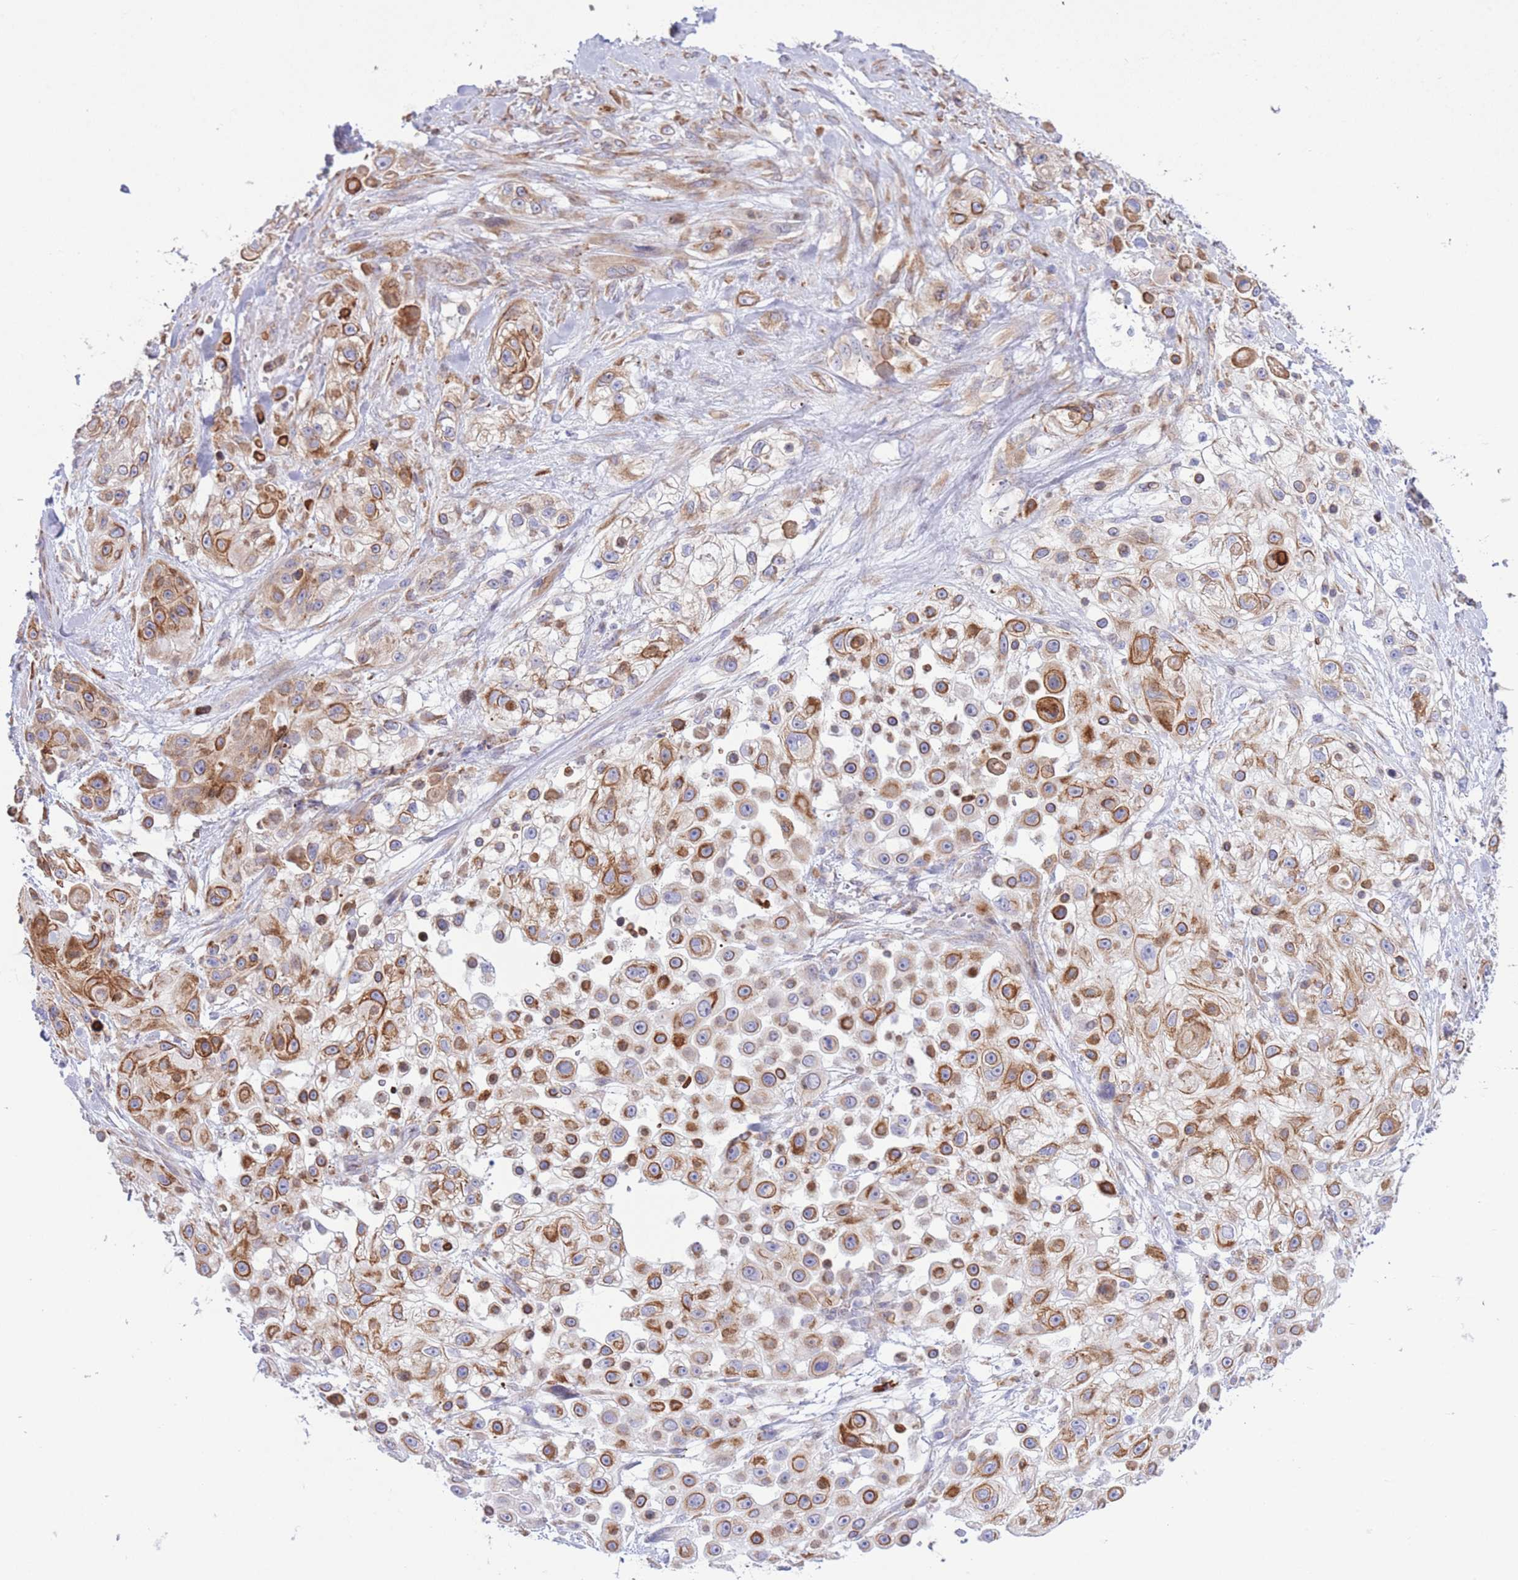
{"staining": {"intensity": "moderate", "quantity": ">75%", "location": "cytoplasmic/membranous"}, "tissue": "skin cancer", "cell_type": "Tumor cells", "image_type": "cancer", "snomed": [{"axis": "morphology", "description": "Squamous cell carcinoma, NOS"}, {"axis": "topography", "description": "Skin"}], "caption": "The histopathology image demonstrates immunohistochemical staining of squamous cell carcinoma (skin). There is moderate cytoplasmic/membranous positivity is identified in about >75% of tumor cells.", "gene": "MYDGF", "patient": {"sex": "male", "age": 67}}